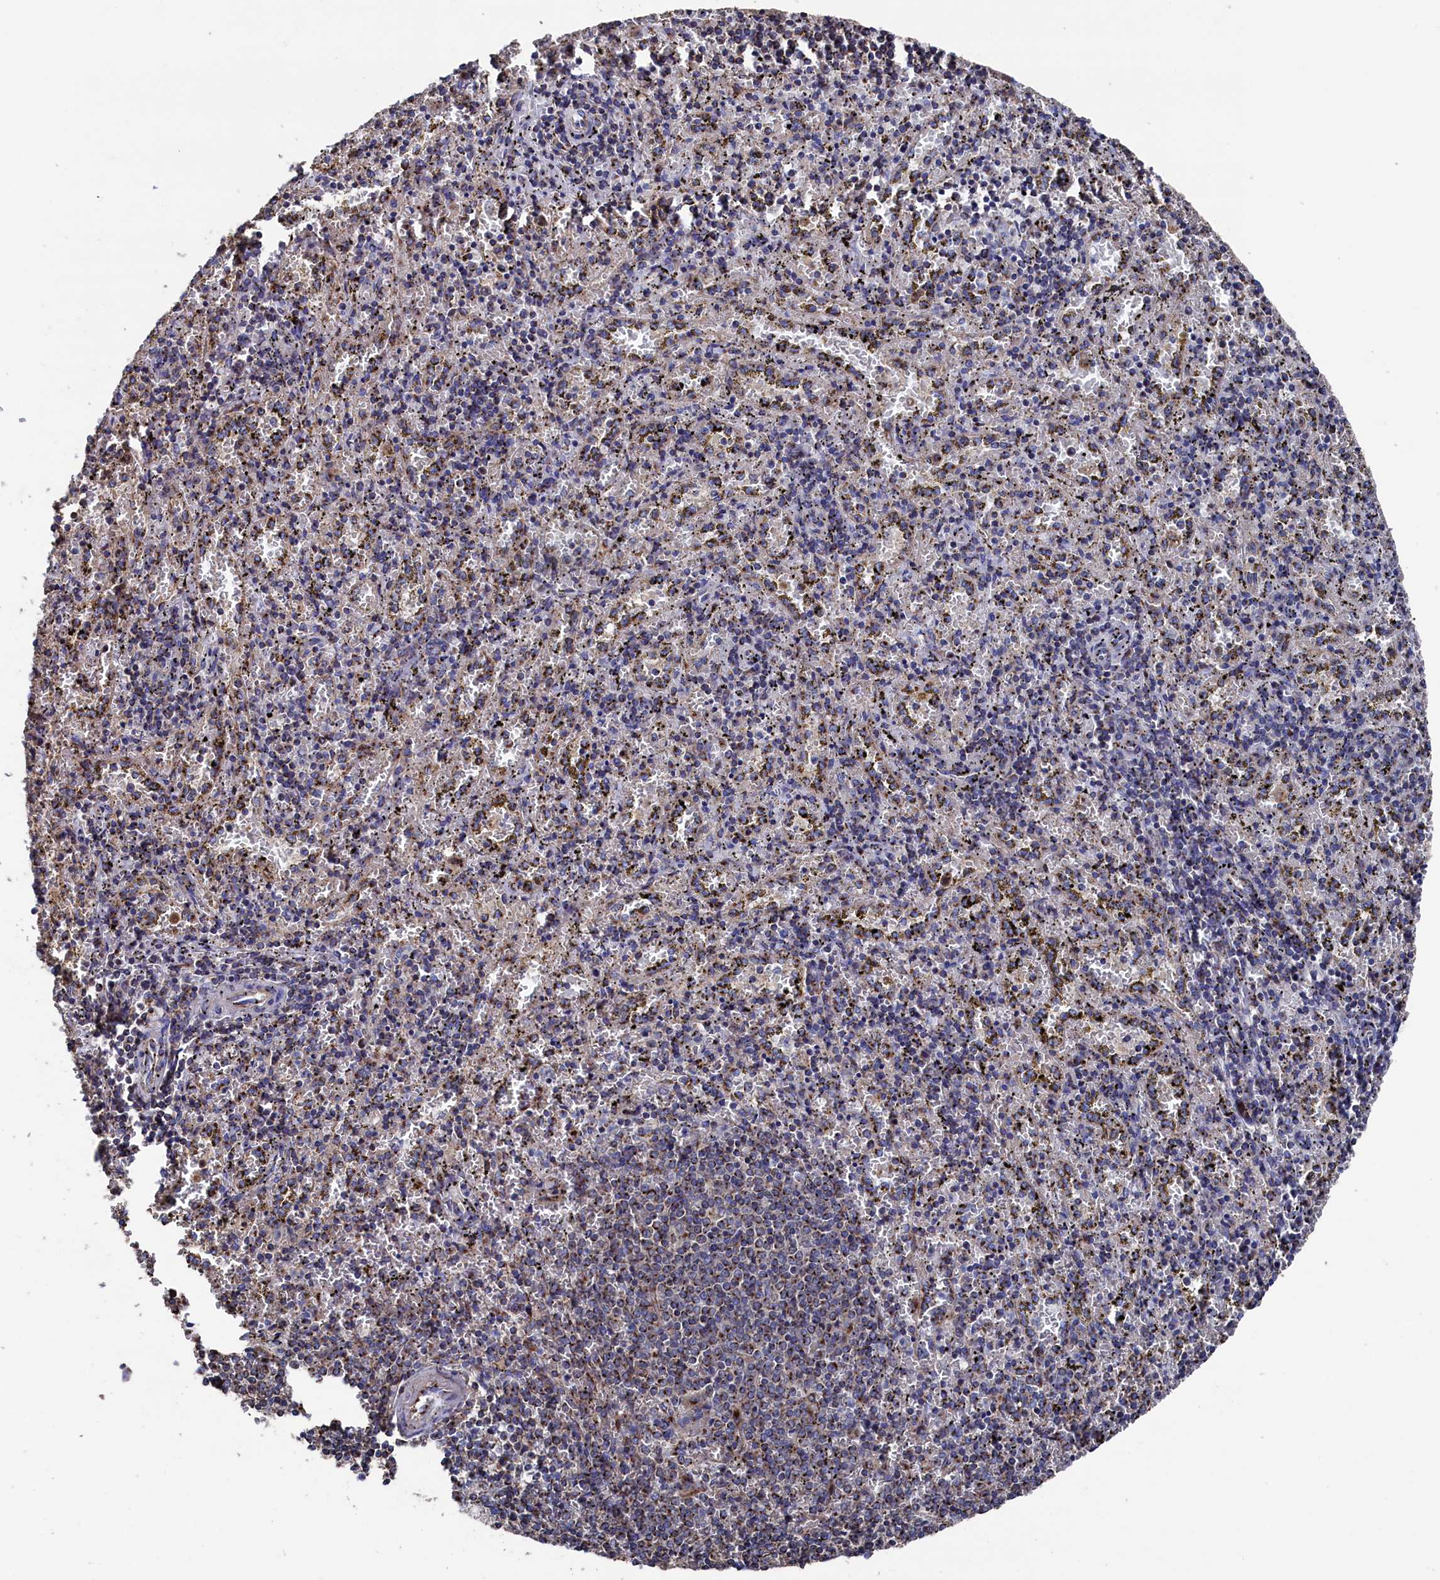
{"staining": {"intensity": "moderate", "quantity": ">75%", "location": "cytoplasmic/membranous"}, "tissue": "spleen", "cell_type": "Cells in red pulp", "image_type": "normal", "snomed": [{"axis": "morphology", "description": "Normal tissue, NOS"}, {"axis": "topography", "description": "Spleen"}], "caption": "Cells in red pulp demonstrate medium levels of moderate cytoplasmic/membranous expression in about >75% of cells in unremarkable human spleen.", "gene": "PRRC1", "patient": {"sex": "male", "age": 11}}